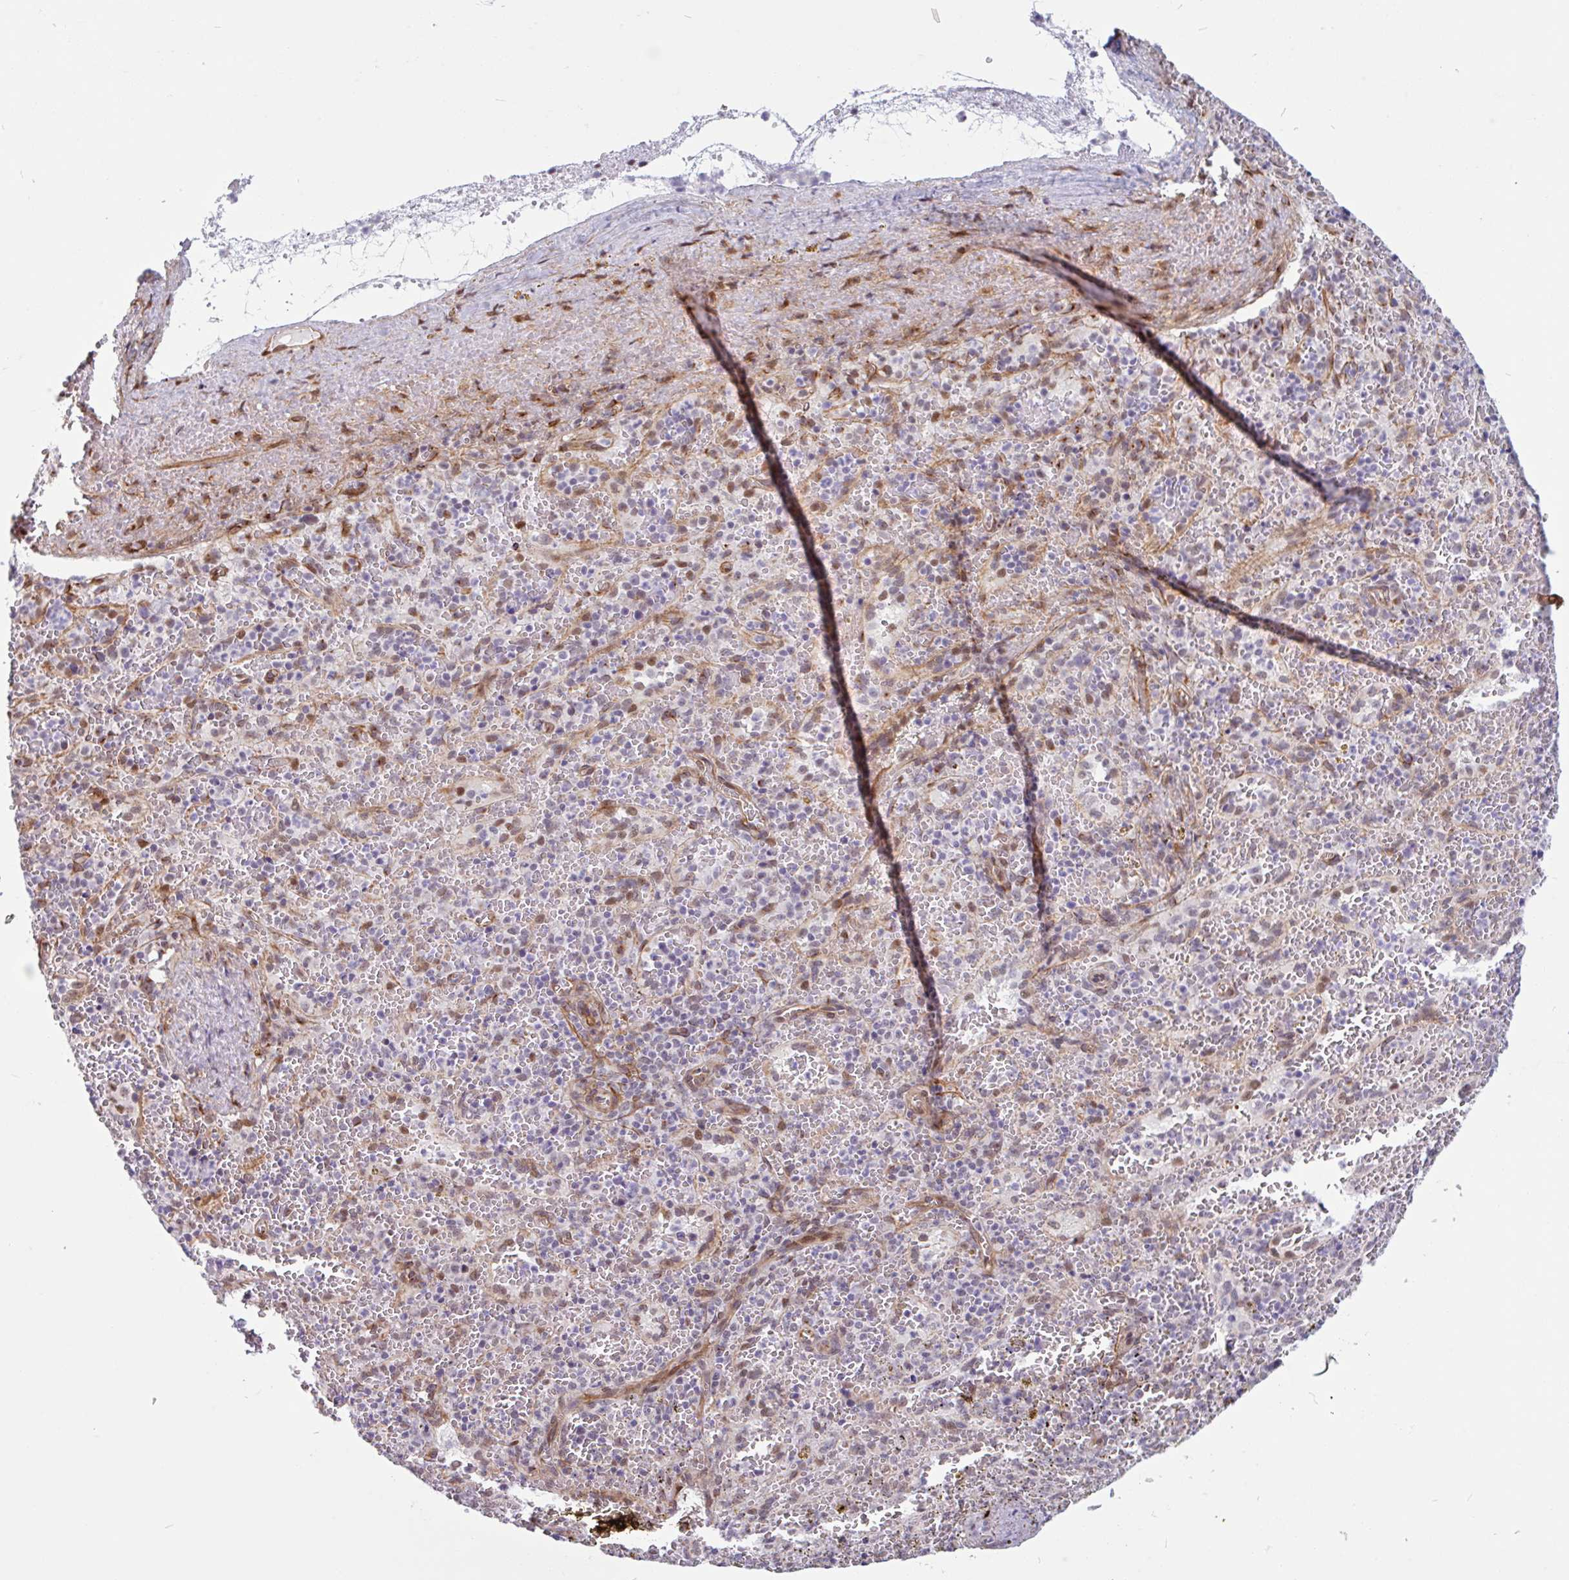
{"staining": {"intensity": "negative", "quantity": "none", "location": "none"}, "tissue": "spleen", "cell_type": "Cells in red pulp", "image_type": "normal", "snomed": [{"axis": "morphology", "description": "Normal tissue, NOS"}, {"axis": "topography", "description": "Spleen"}], "caption": "The immunohistochemistry micrograph has no significant positivity in cells in red pulp of spleen.", "gene": "TMEM119", "patient": {"sex": "female", "age": 50}}